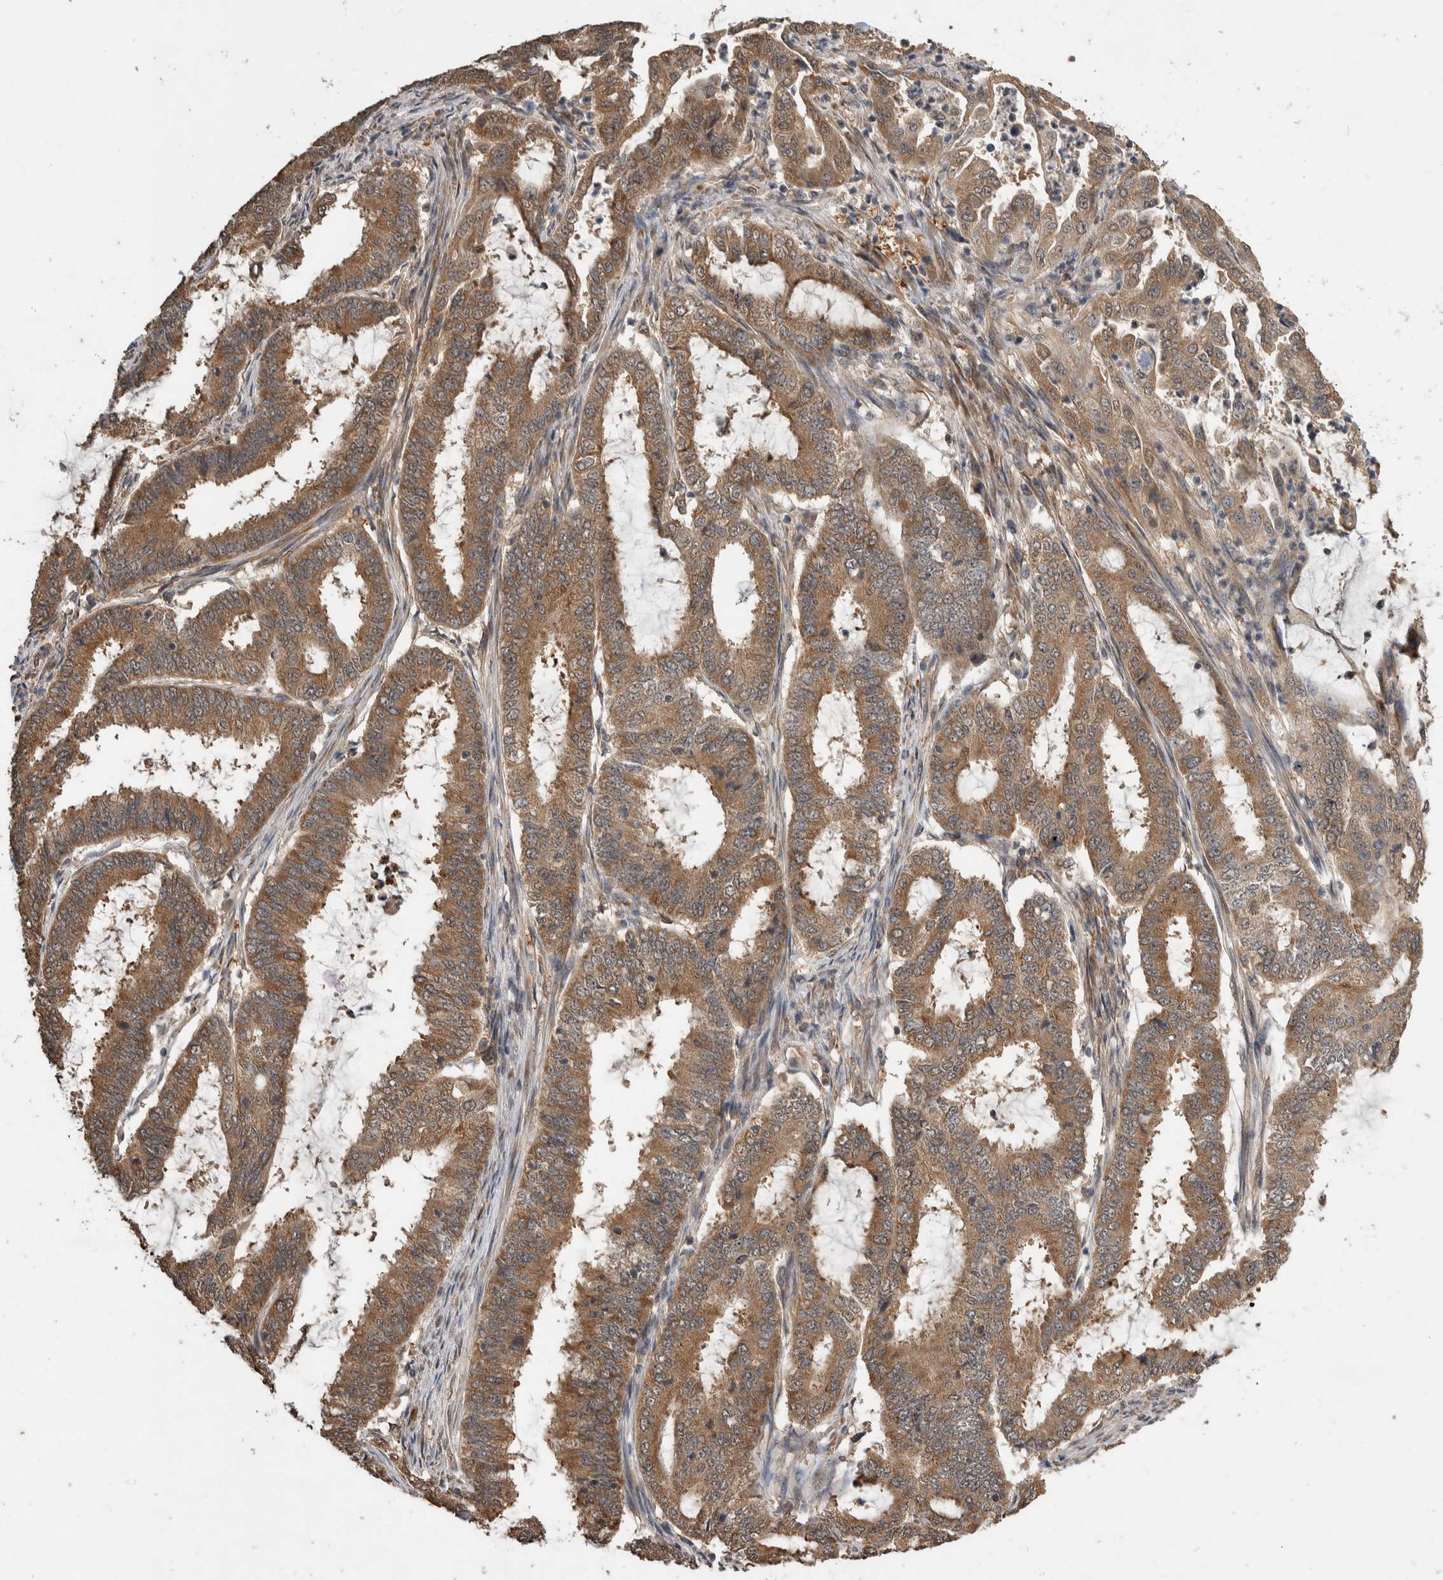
{"staining": {"intensity": "moderate", "quantity": ">75%", "location": "cytoplasmic/membranous"}, "tissue": "endometrial cancer", "cell_type": "Tumor cells", "image_type": "cancer", "snomed": [{"axis": "morphology", "description": "Adenocarcinoma, NOS"}, {"axis": "topography", "description": "Endometrium"}], "caption": "DAB (3,3'-diaminobenzidine) immunohistochemical staining of endometrial adenocarcinoma displays moderate cytoplasmic/membranous protein positivity in about >75% of tumor cells.", "gene": "DVL2", "patient": {"sex": "female", "age": 51}}